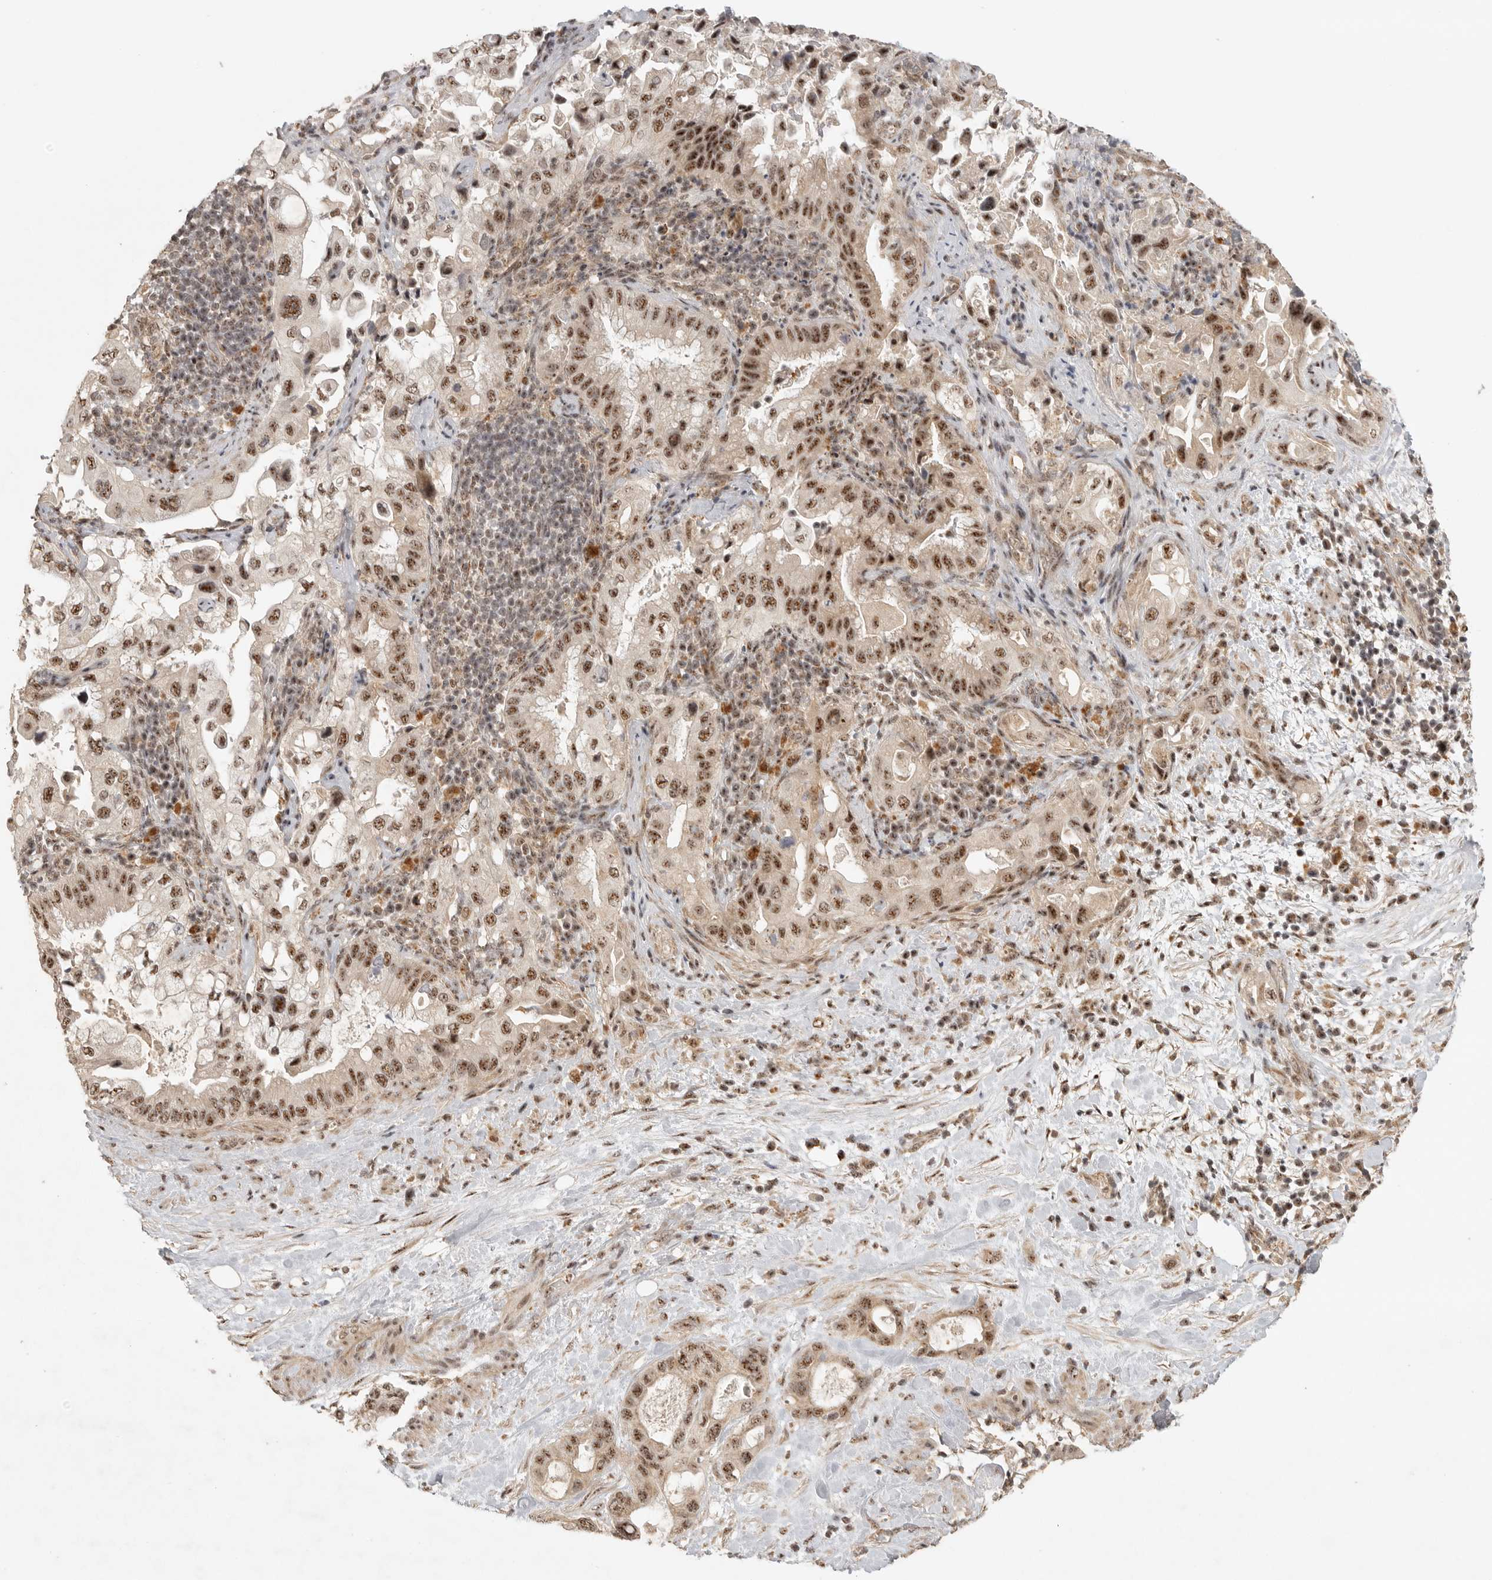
{"staining": {"intensity": "strong", "quantity": "25%-75%", "location": "nuclear"}, "tissue": "pancreatic cancer", "cell_type": "Tumor cells", "image_type": "cancer", "snomed": [{"axis": "morphology", "description": "Inflammation, NOS"}, {"axis": "morphology", "description": "Adenocarcinoma, NOS"}, {"axis": "topography", "description": "Pancreas"}], "caption": "This is an image of immunohistochemistry (IHC) staining of pancreatic cancer, which shows strong positivity in the nuclear of tumor cells.", "gene": "POMP", "patient": {"sex": "female", "age": 56}}